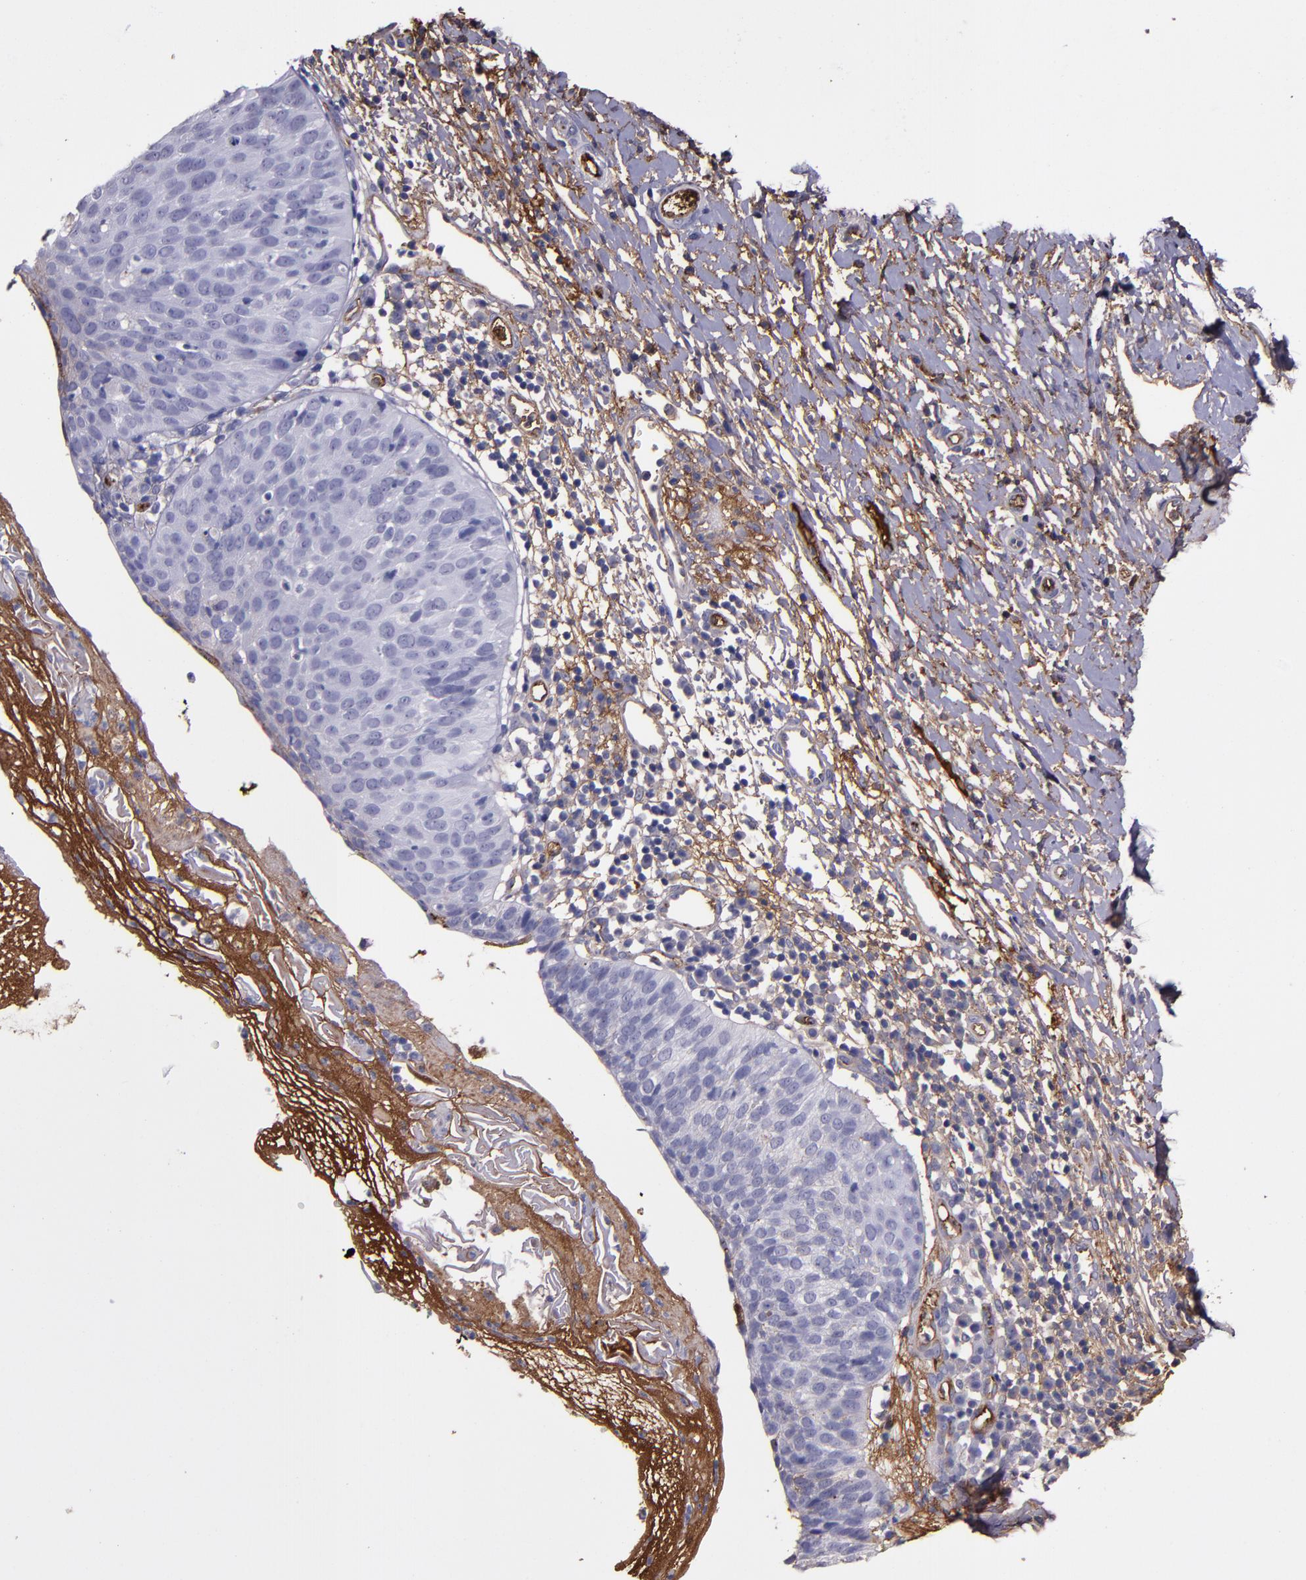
{"staining": {"intensity": "negative", "quantity": "none", "location": "none"}, "tissue": "cervical cancer", "cell_type": "Tumor cells", "image_type": "cancer", "snomed": [{"axis": "morphology", "description": "Normal tissue, NOS"}, {"axis": "morphology", "description": "Squamous cell carcinoma, NOS"}, {"axis": "topography", "description": "Cervix"}], "caption": "The micrograph shows no significant positivity in tumor cells of squamous cell carcinoma (cervical). (DAB IHC visualized using brightfield microscopy, high magnification).", "gene": "A2M", "patient": {"sex": "female", "age": 39}}